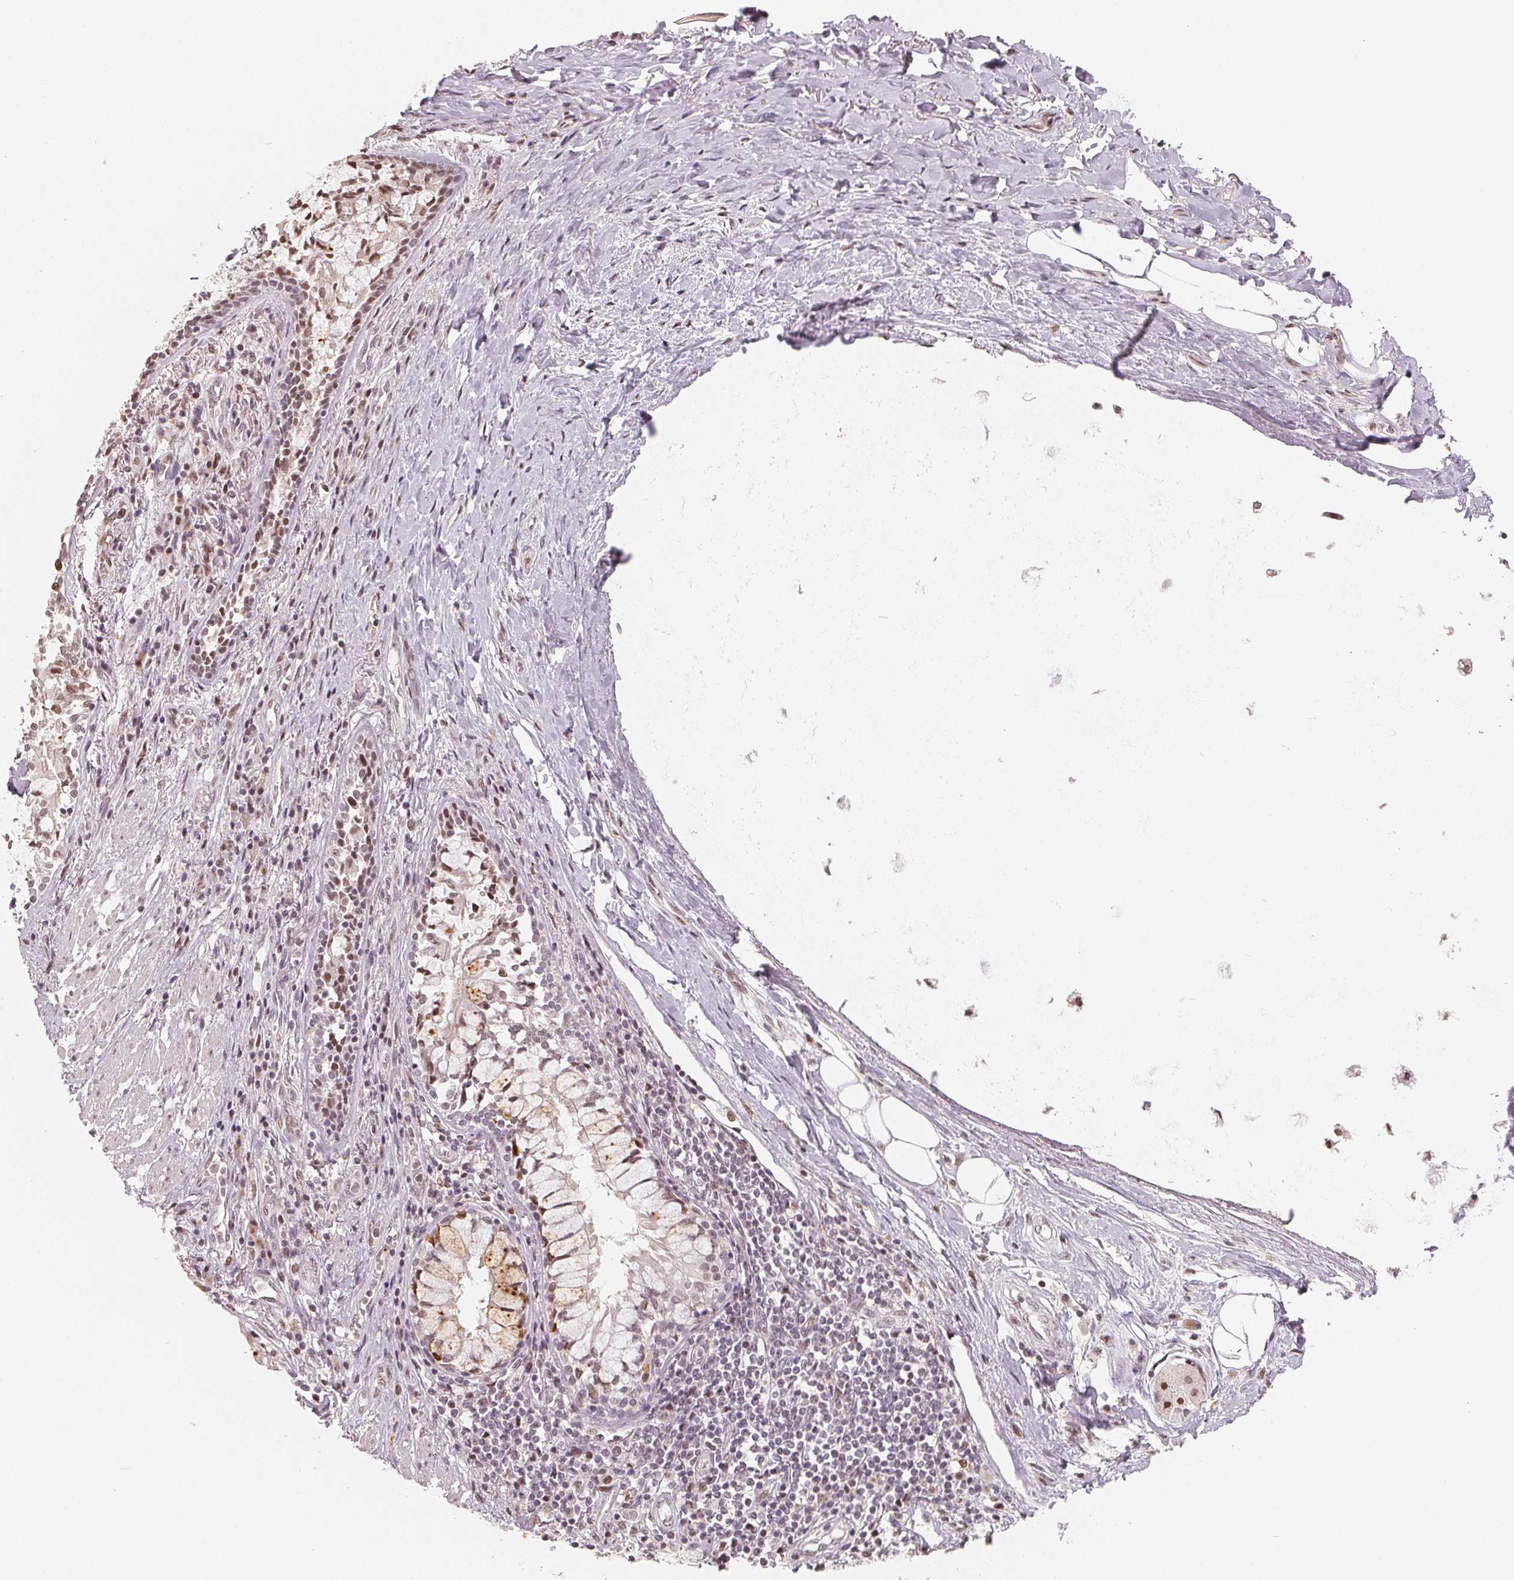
{"staining": {"intensity": "negative", "quantity": "none", "location": "none"}, "tissue": "adipose tissue", "cell_type": "Adipocytes", "image_type": "normal", "snomed": [{"axis": "morphology", "description": "Normal tissue, NOS"}, {"axis": "topography", "description": "Cartilage tissue"}, {"axis": "topography", "description": "Bronchus"}], "caption": "Adipocytes show no significant protein staining in unremarkable adipose tissue. (Immunohistochemistry (ihc), brightfield microscopy, high magnification).", "gene": "CCDC138", "patient": {"sex": "male", "age": 64}}